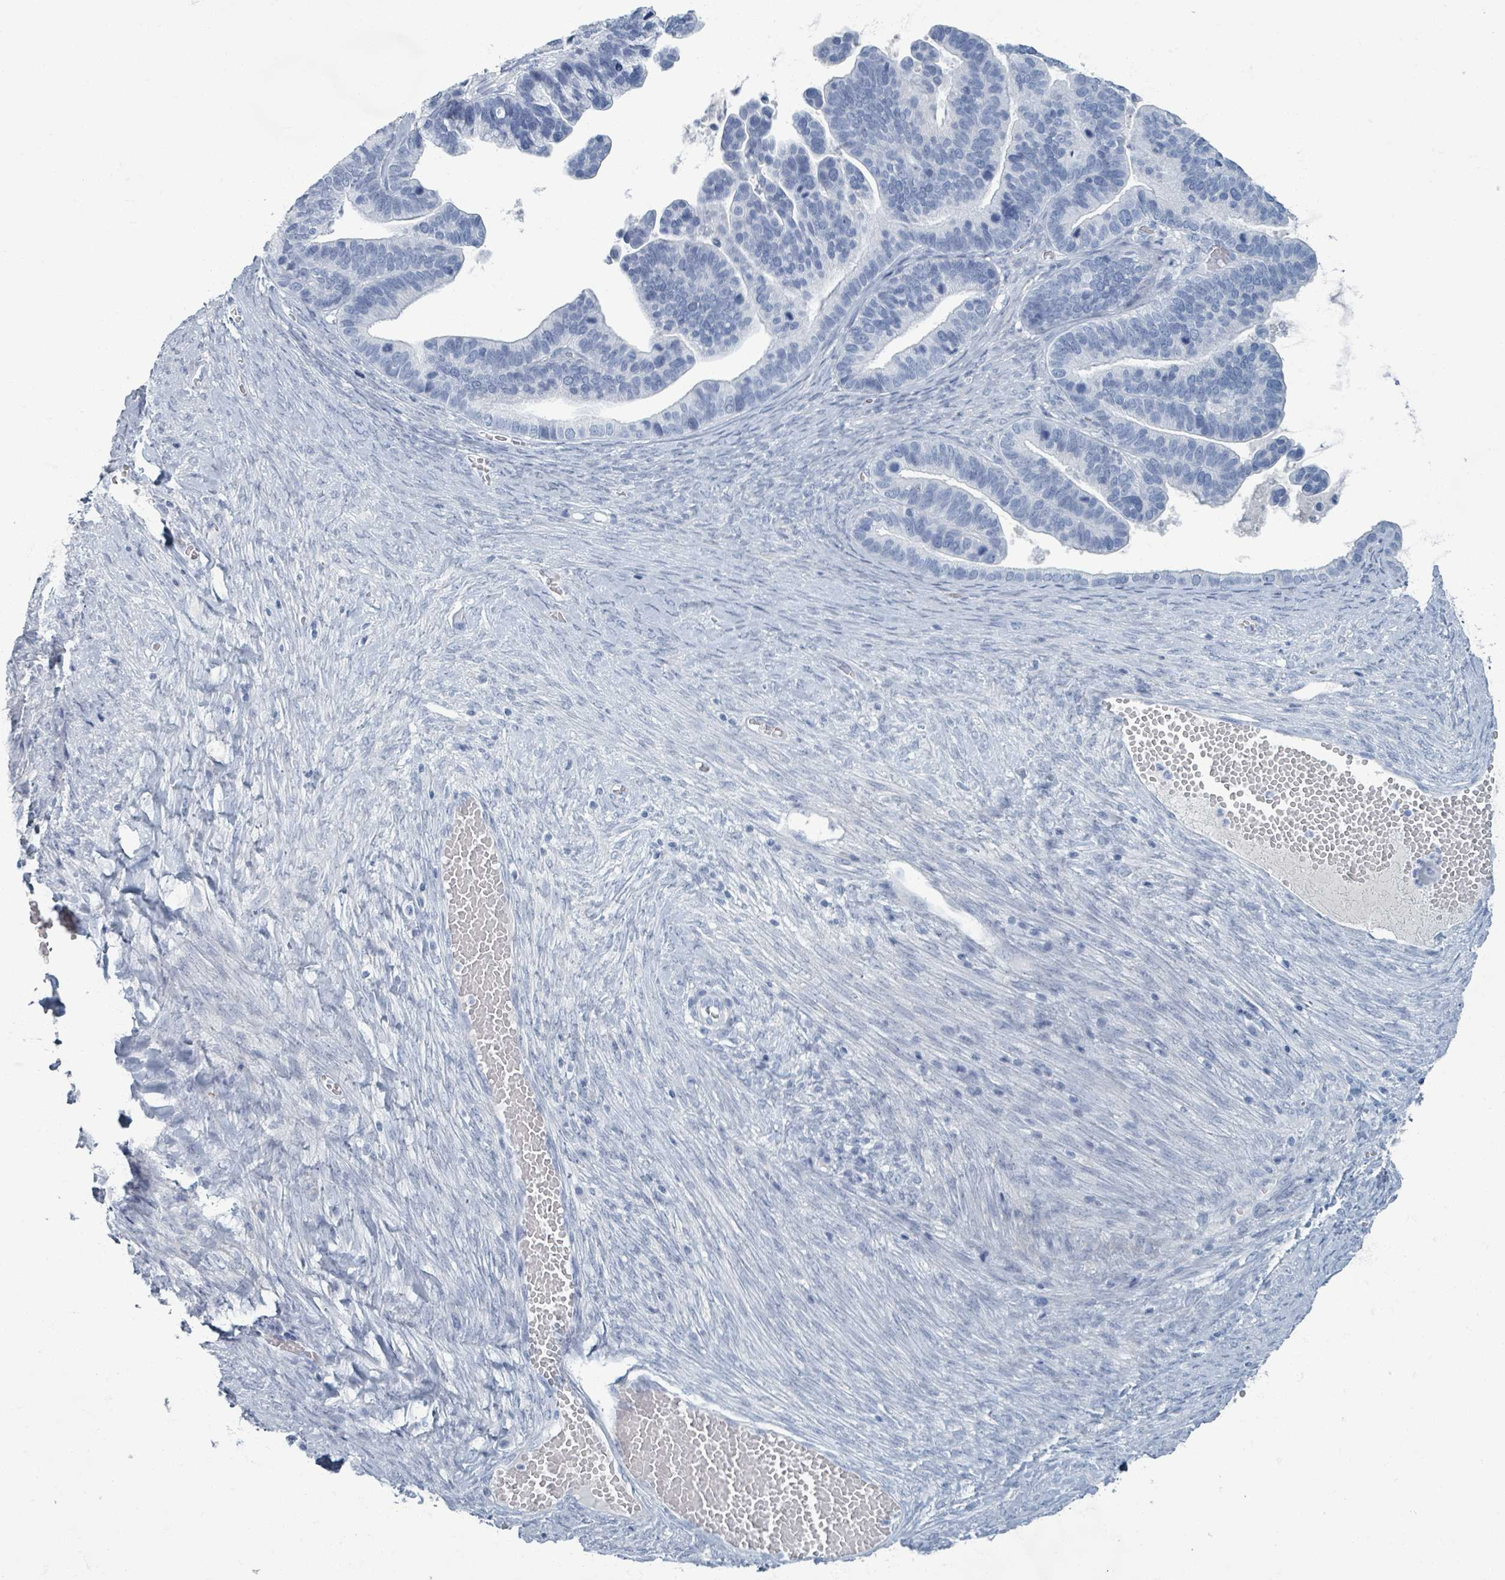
{"staining": {"intensity": "negative", "quantity": "none", "location": "none"}, "tissue": "ovarian cancer", "cell_type": "Tumor cells", "image_type": "cancer", "snomed": [{"axis": "morphology", "description": "Cystadenocarcinoma, serous, NOS"}, {"axis": "topography", "description": "Ovary"}], "caption": "Ovarian serous cystadenocarcinoma was stained to show a protein in brown. There is no significant positivity in tumor cells. (DAB IHC visualized using brightfield microscopy, high magnification).", "gene": "TAS2R1", "patient": {"sex": "female", "age": 56}}